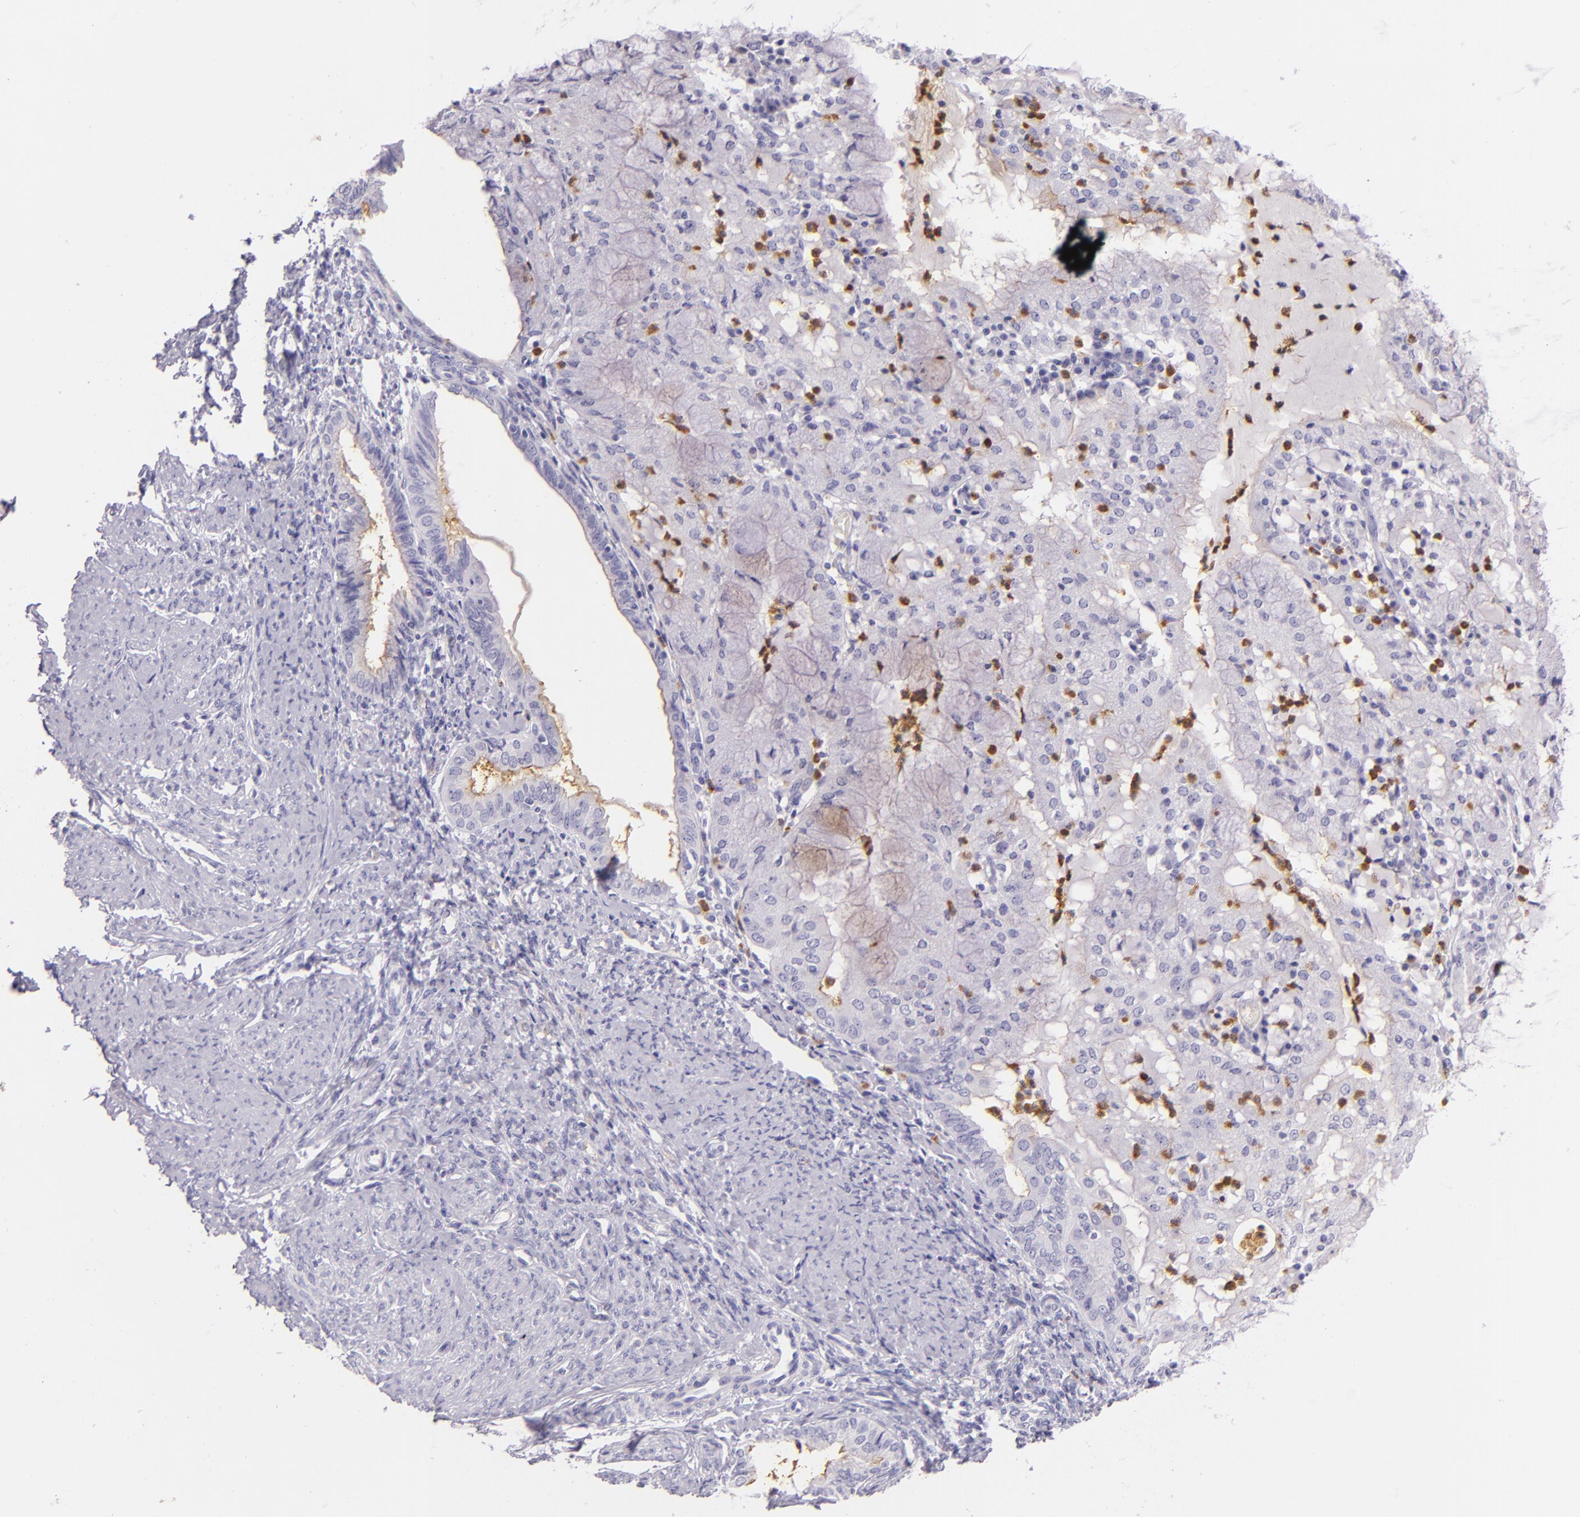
{"staining": {"intensity": "negative", "quantity": "none", "location": "none"}, "tissue": "endometrial cancer", "cell_type": "Tumor cells", "image_type": "cancer", "snomed": [{"axis": "morphology", "description": "Adenocarcinoma, NOS"}, {"axis": "topography", "description": "Endometrium"}], "caption": "Endometrial adenocarcinoma was stained to show a protein in brown. There is no significant expression in tumor cells. (Stains: DAB (3,3'-diaminobenzidine) immunohistochemistry (IHC) with hematoxylin counter stain, Microscopy: brightfield microscopy at high magnification).", "gene": "CEACAM1", "patient": {"sex": "female", "age": 63}}